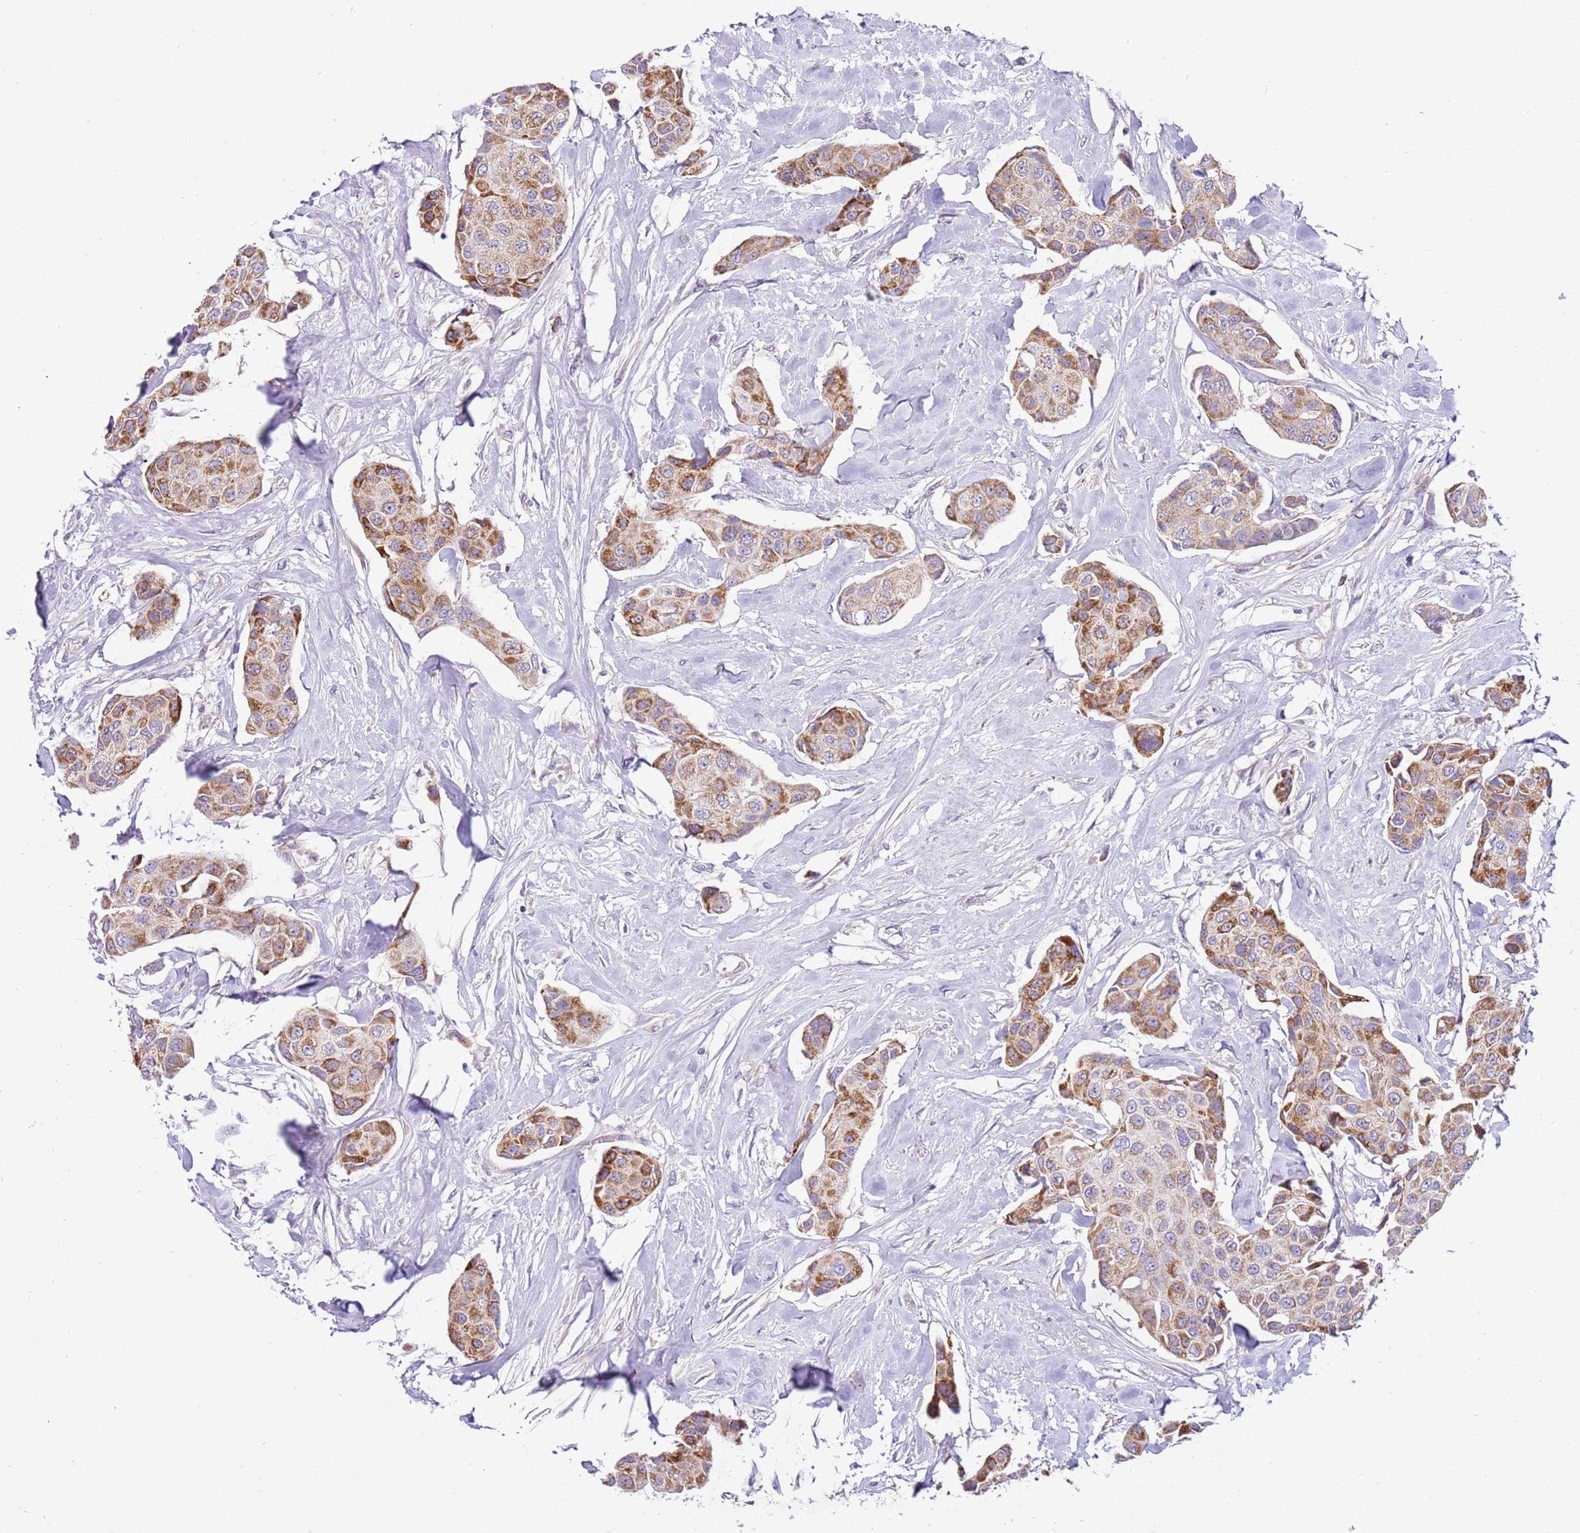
{"staining": {"intensity": "moderate", "quantity": ">75%", "location": "cytoplasmic/membranous"}, "tissue": "breast cancer", "cell_type": "Tumor cells", "image_type": "cancer", "snomed": [{"axis": "morphology", "description": "Duct carcinoma"}, {"axis": "topography", "description": "Breast"}, {"axis": "topography", "description": "Lymph node"}], "caption": "Human breast cancer (invasive ductal carcinoma) stained with a brown dye reveals moderate cytoplasmic/membranous positive expression in about >75% of tumor cells.", "gene": "COX17", "patient": {"sex": "female", "age": 80}}